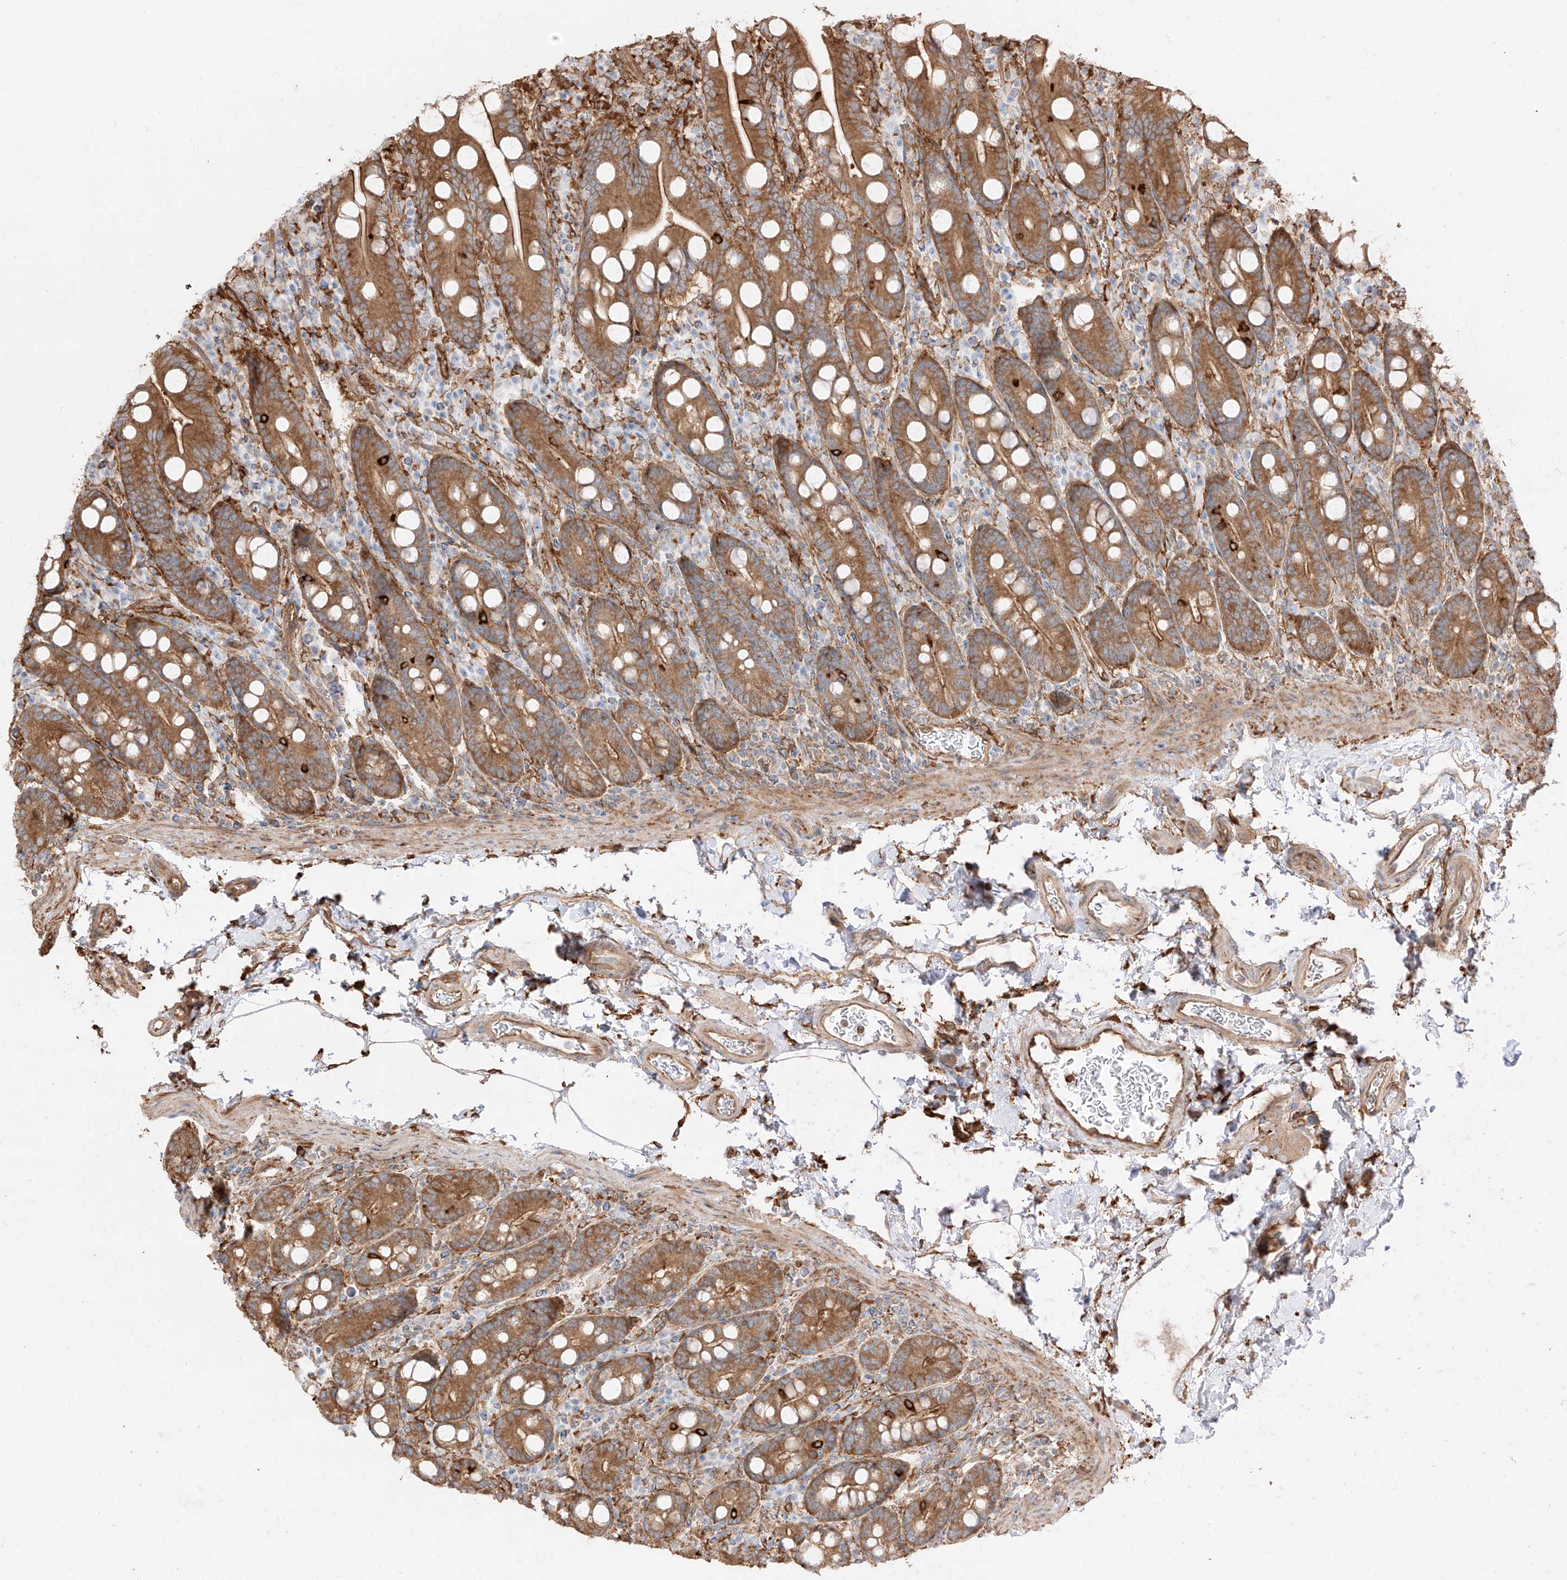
{"staining": {"intensity": "moderate", "quantity": ">75%", "location": "cytoplasmic/membranous"}, "tissue": "duodenum", "cell_type": "Glandular cells", "image_type": "normal", "snomed": [{"axis": "morphology", "description": "Normal tissue, NOS"}, {"axis": "topography", "description": "Duodenum"}], "caption": "Immunohistochemistry (DAB) staining of benign duodenum shows moderate cytoplasmic/membranous protein staining in approximately >75% of glandular cells. The protein is shown in brown color, while the nuclei are stained blue.", "gene": "SNX9", "patient": {"sex": "male", "age": 35}}